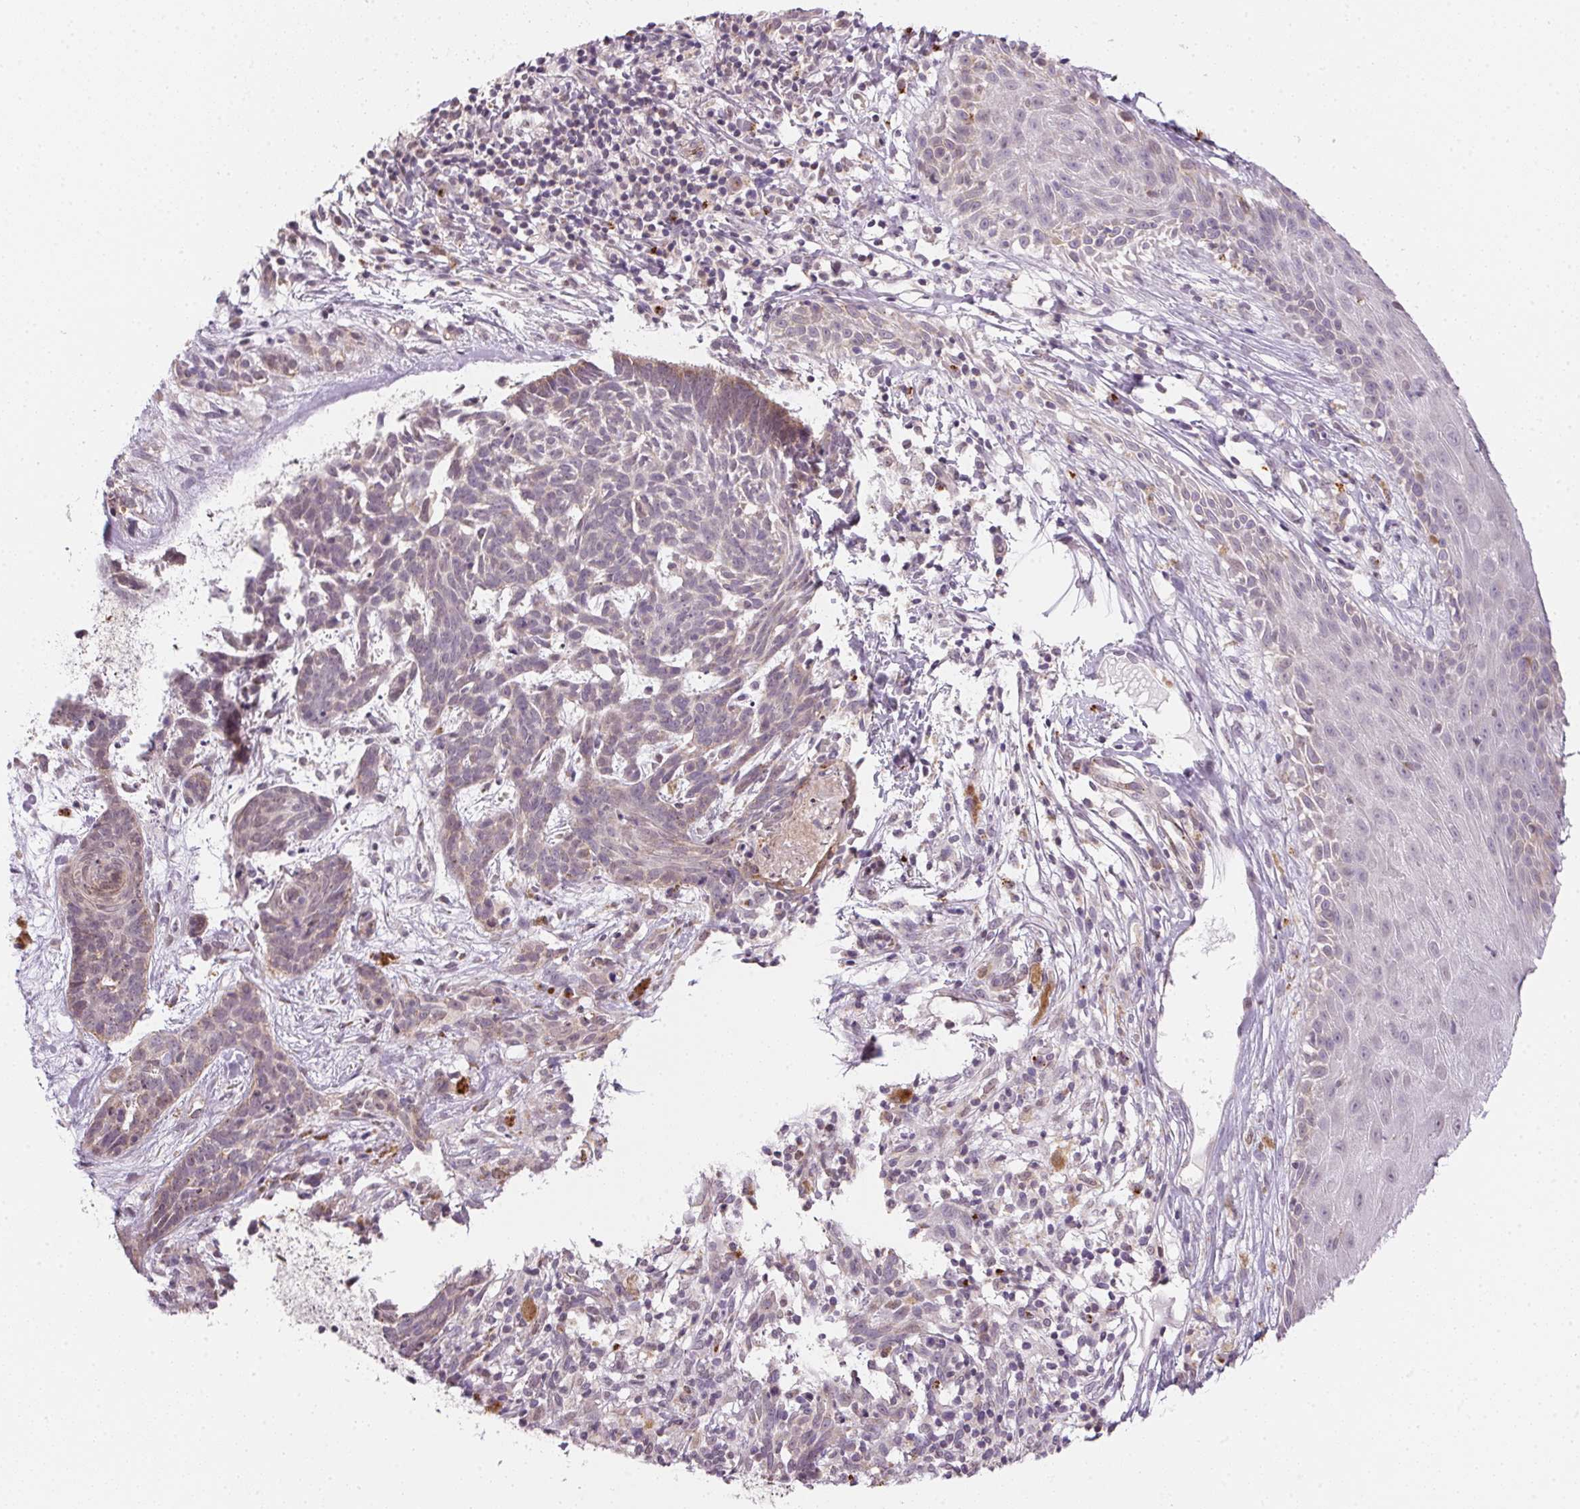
{"staining": {"intensity": "weak", "quantity": "<25%", "location": "cytoplasmic/membranous"}, "tissue": "skin cancer", "cell_type": "Tumor cells", "image_type": "cancer", "snomed": [{"axis": "morphology", "description": "Basal cell carcinoma"}, {"axis": "topography", "description": "Skin"}], "caption": "IHC of basal cell carcinoma (skin) shows no positivity in tumor cells.", "gene": "METTL13", "patient": {"sex": "female", "age": 78}}